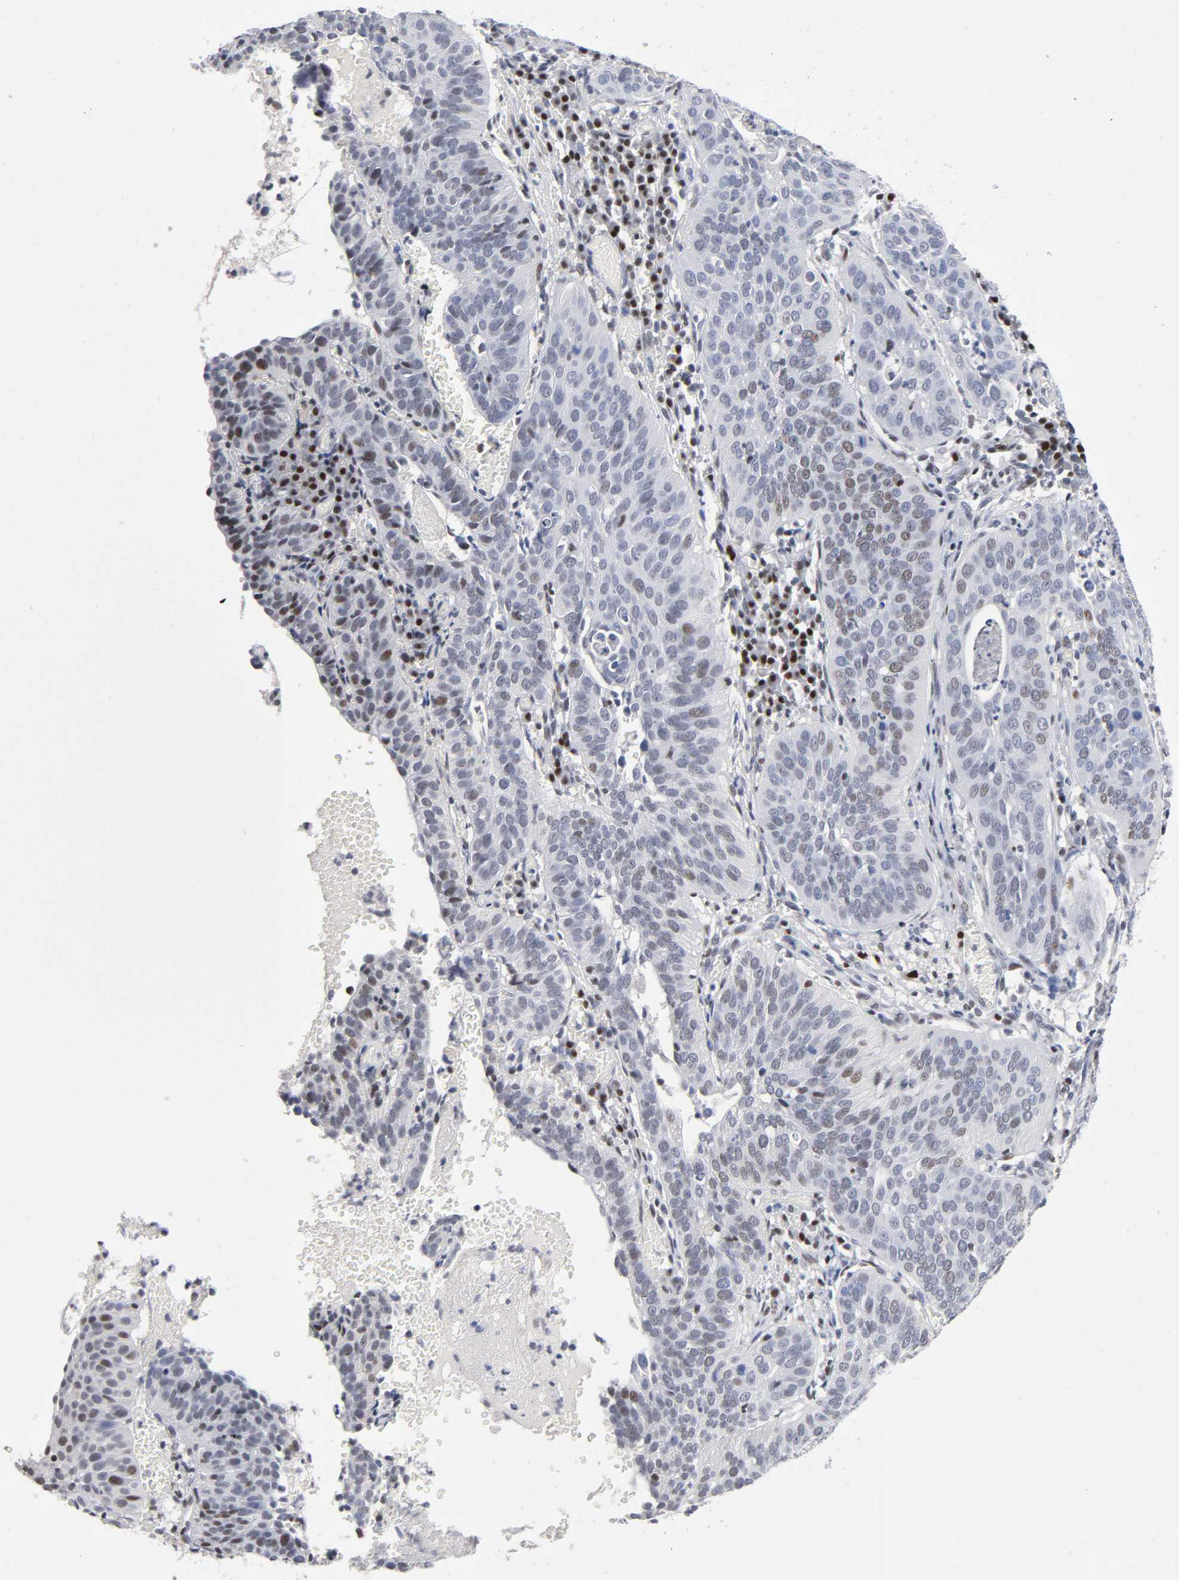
{"staining": {"intensity": "weak", "quantity": "25%-75%", "location": "nuclear"}, "tissue": "cervical cancer", "cell_type": "Tumor cells", "image_type": "cancer", "snomed": [{"axis": "morphology", "description": "Squamous cell carcinoma, NOS"}, {"axis": "topography", "description": "Cervix"}], "caption": "Immunohistochemistry image of human cervical cancer (squamous cell carcinoma) stained for a protein (brown), which reveals low levels of weak nuclear staining in approximately 25%-75% of tumor cells.", "gene": "SP3", "patient": {"sex": "female", "age": 39}}